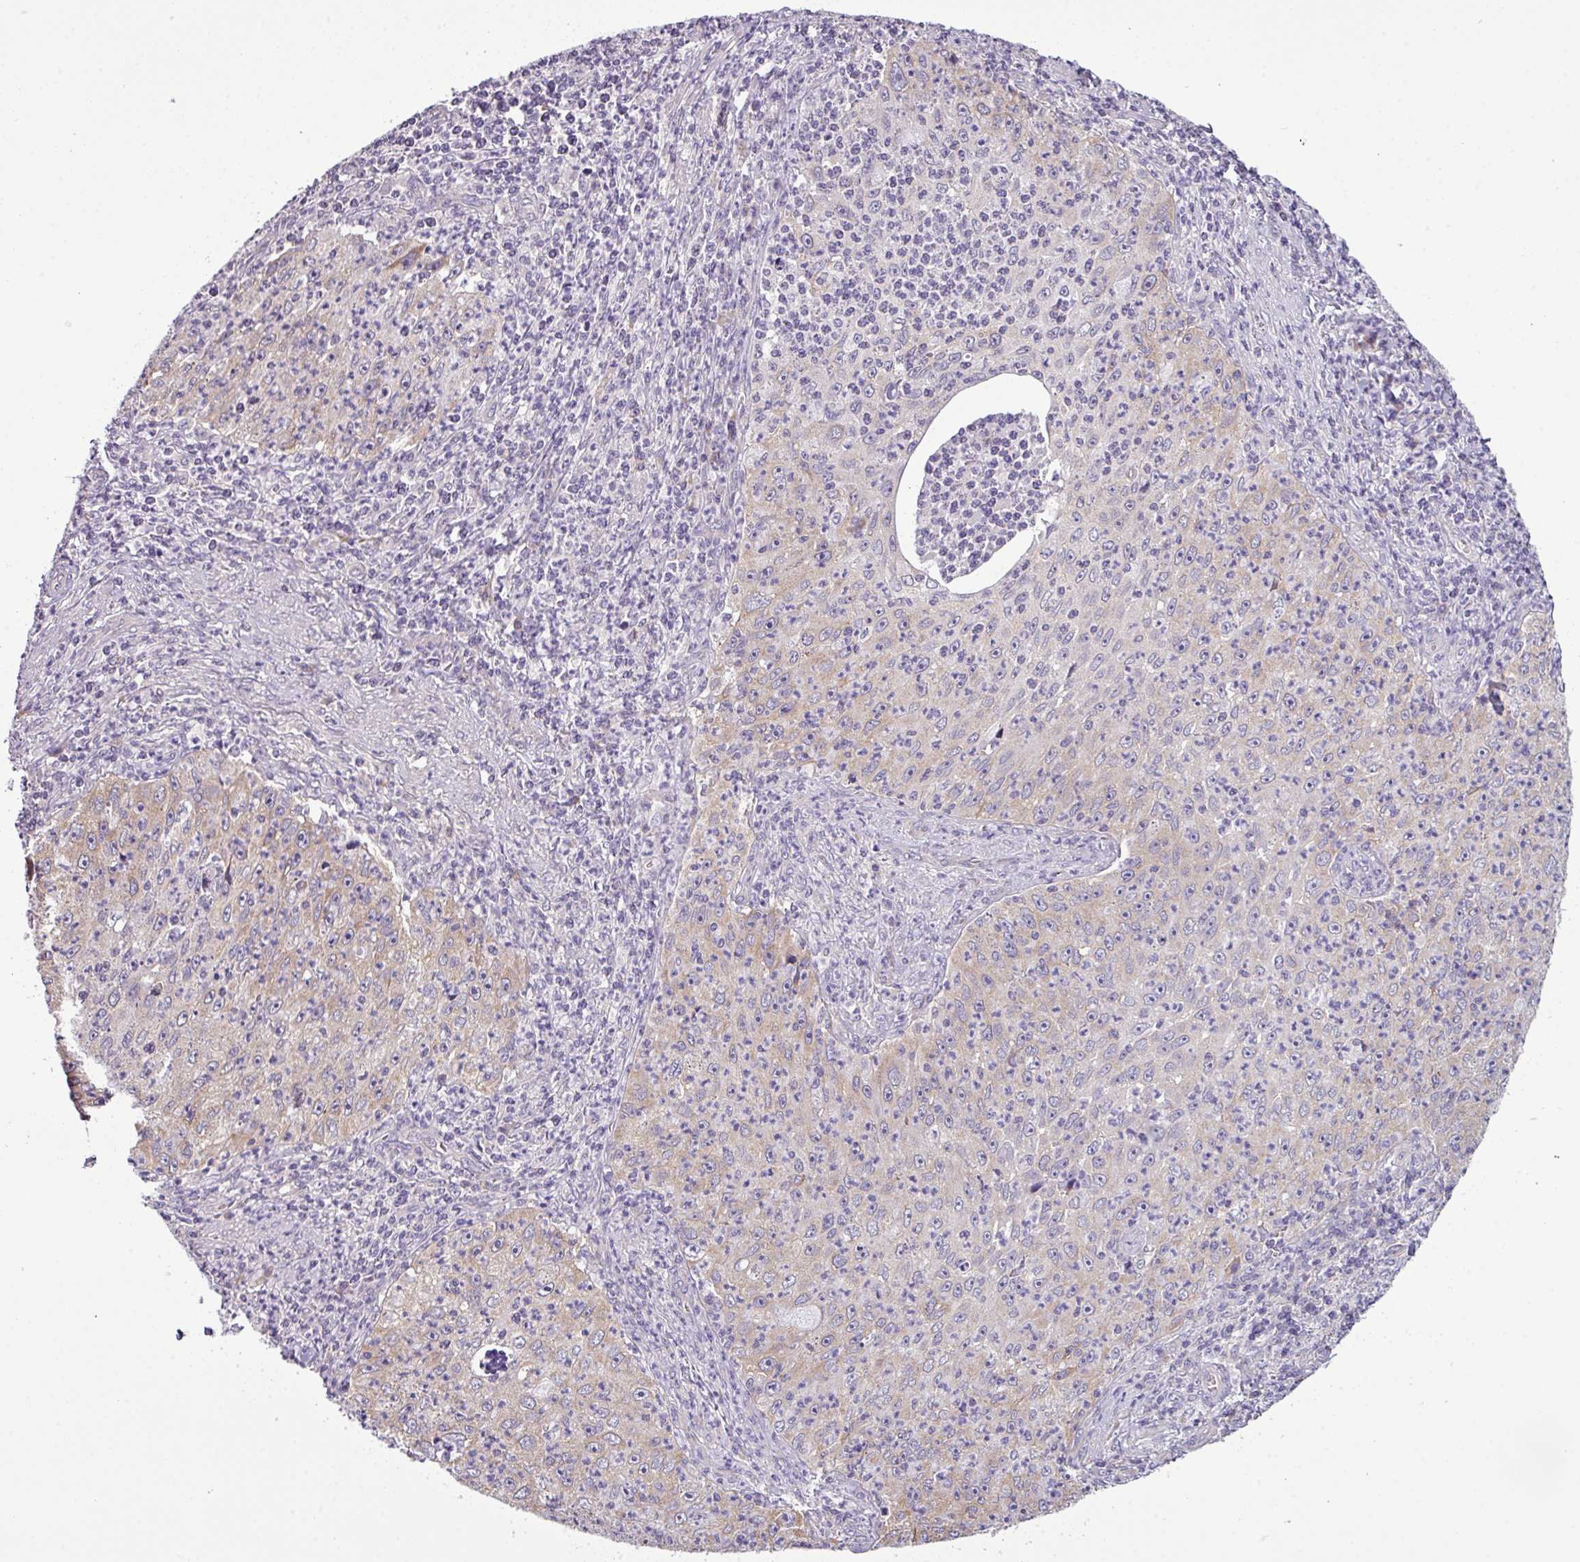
{"staining": {"intensity": "weak", "quantity": "<25%", "location": "cytoplasmic/membranous"}, "tissue": "cervical cancer", "cell_type": "Tumor cells", "image_type": "cancer", "snomed": [{"axis": "morphology", "description": "Squamous cell carcinoma, NOS"}, {"axis": "topography", "description": "Cervix"}], "caption": "IHC of cervical cancer reveals no positivity in tumor cells.", "gene": "AGAP5", "patient": {"sex": "female", "age": 30}}